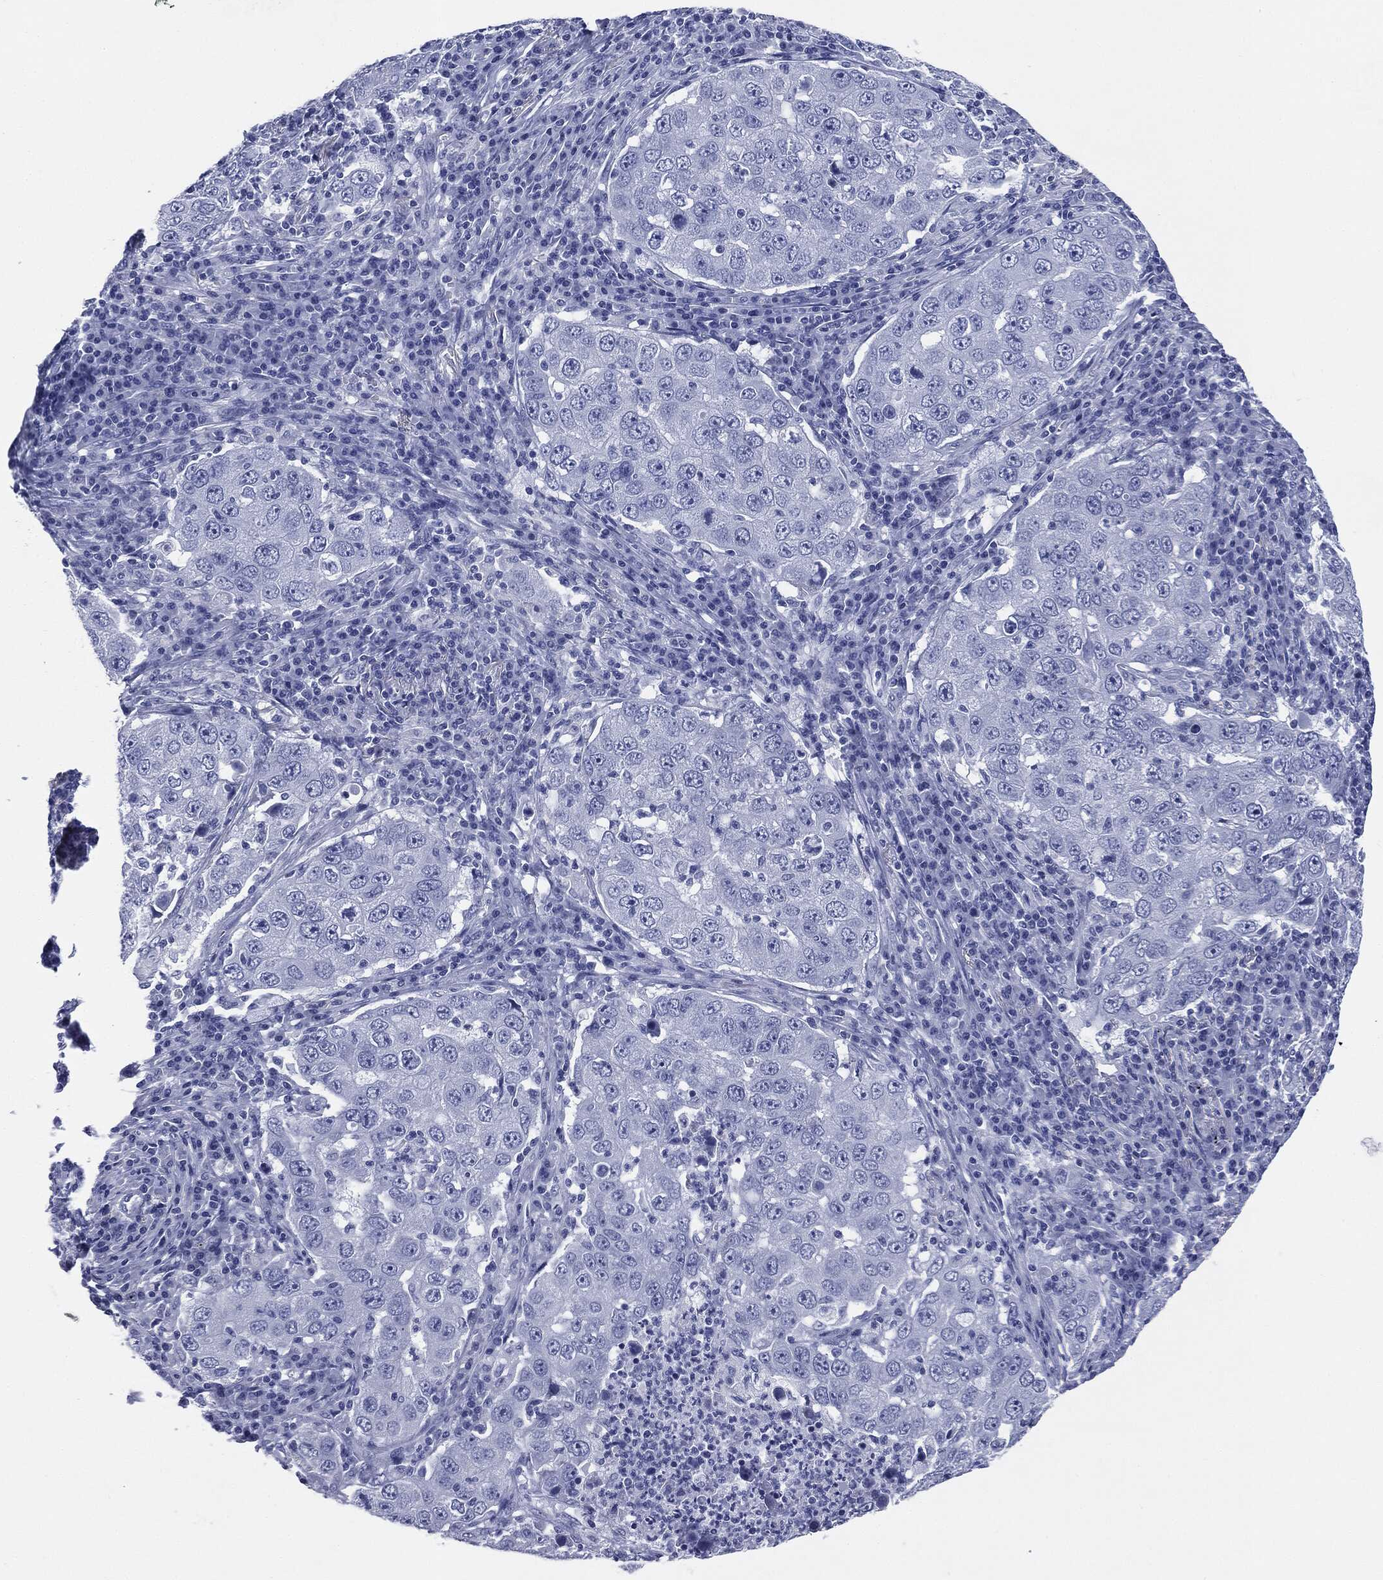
{"staining": {"intensity": "negative", "quantity": "none", "location": "none"}, "tissue": "lung cancer", "cell_type": "Tumor cells", "image_type": "cancer", "snomed": [{"axis": "morphology", "description": "Adenocarcinoma, NOS"}, {"axis": "topography", "description": "Lung"}], "caption": "DAB immunohistochemical staining of lung cancer (adenocarcinoma) exhibits no significant staining in tumor cells. (DAB IHC with hematoxylin counter stain).", "gene": "ATP2A1", "patient": {"sex": "male", "age": 73}}